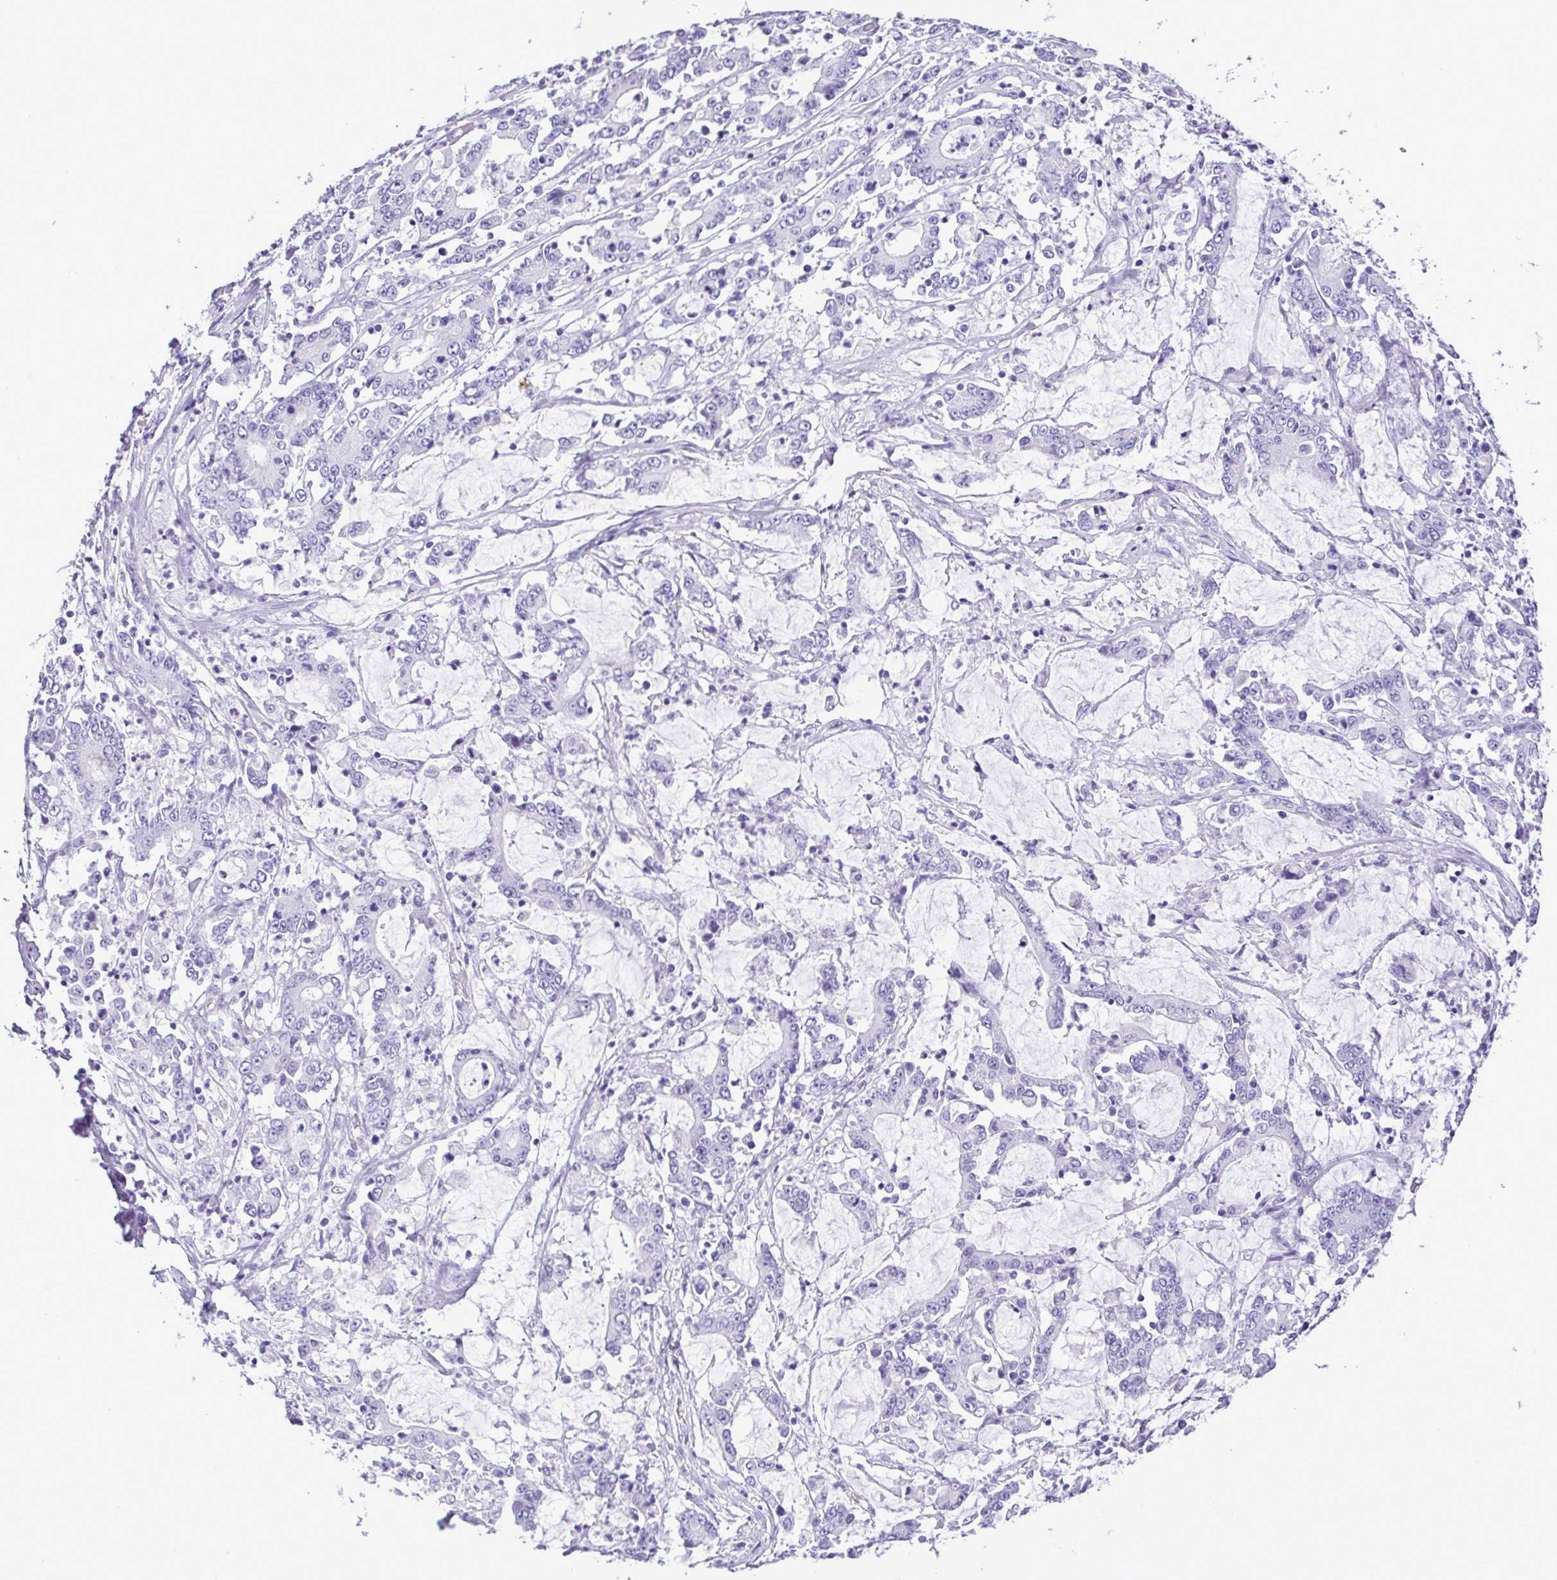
{"staining": {"intensity": "negative", "quantity": "none", "location": "none"}, "tissue": "stomach cancer", "cell_type": "Tumor cells", "image_type": "cancer", "snomed": [{"axis": "morphology", "description": "Adenocarcinoma, NOS"}, {"axis": "topography", "description": "Stomach, upper"}], "caption": "A high-resolution micrograph shows immunohistochemistry staining of stomach cancer (adenocarcinoma), which demonstrates no significant positivity in tumor cells.", "gene": "CASP14", "patient": {"sex": "male", "age": 68}}